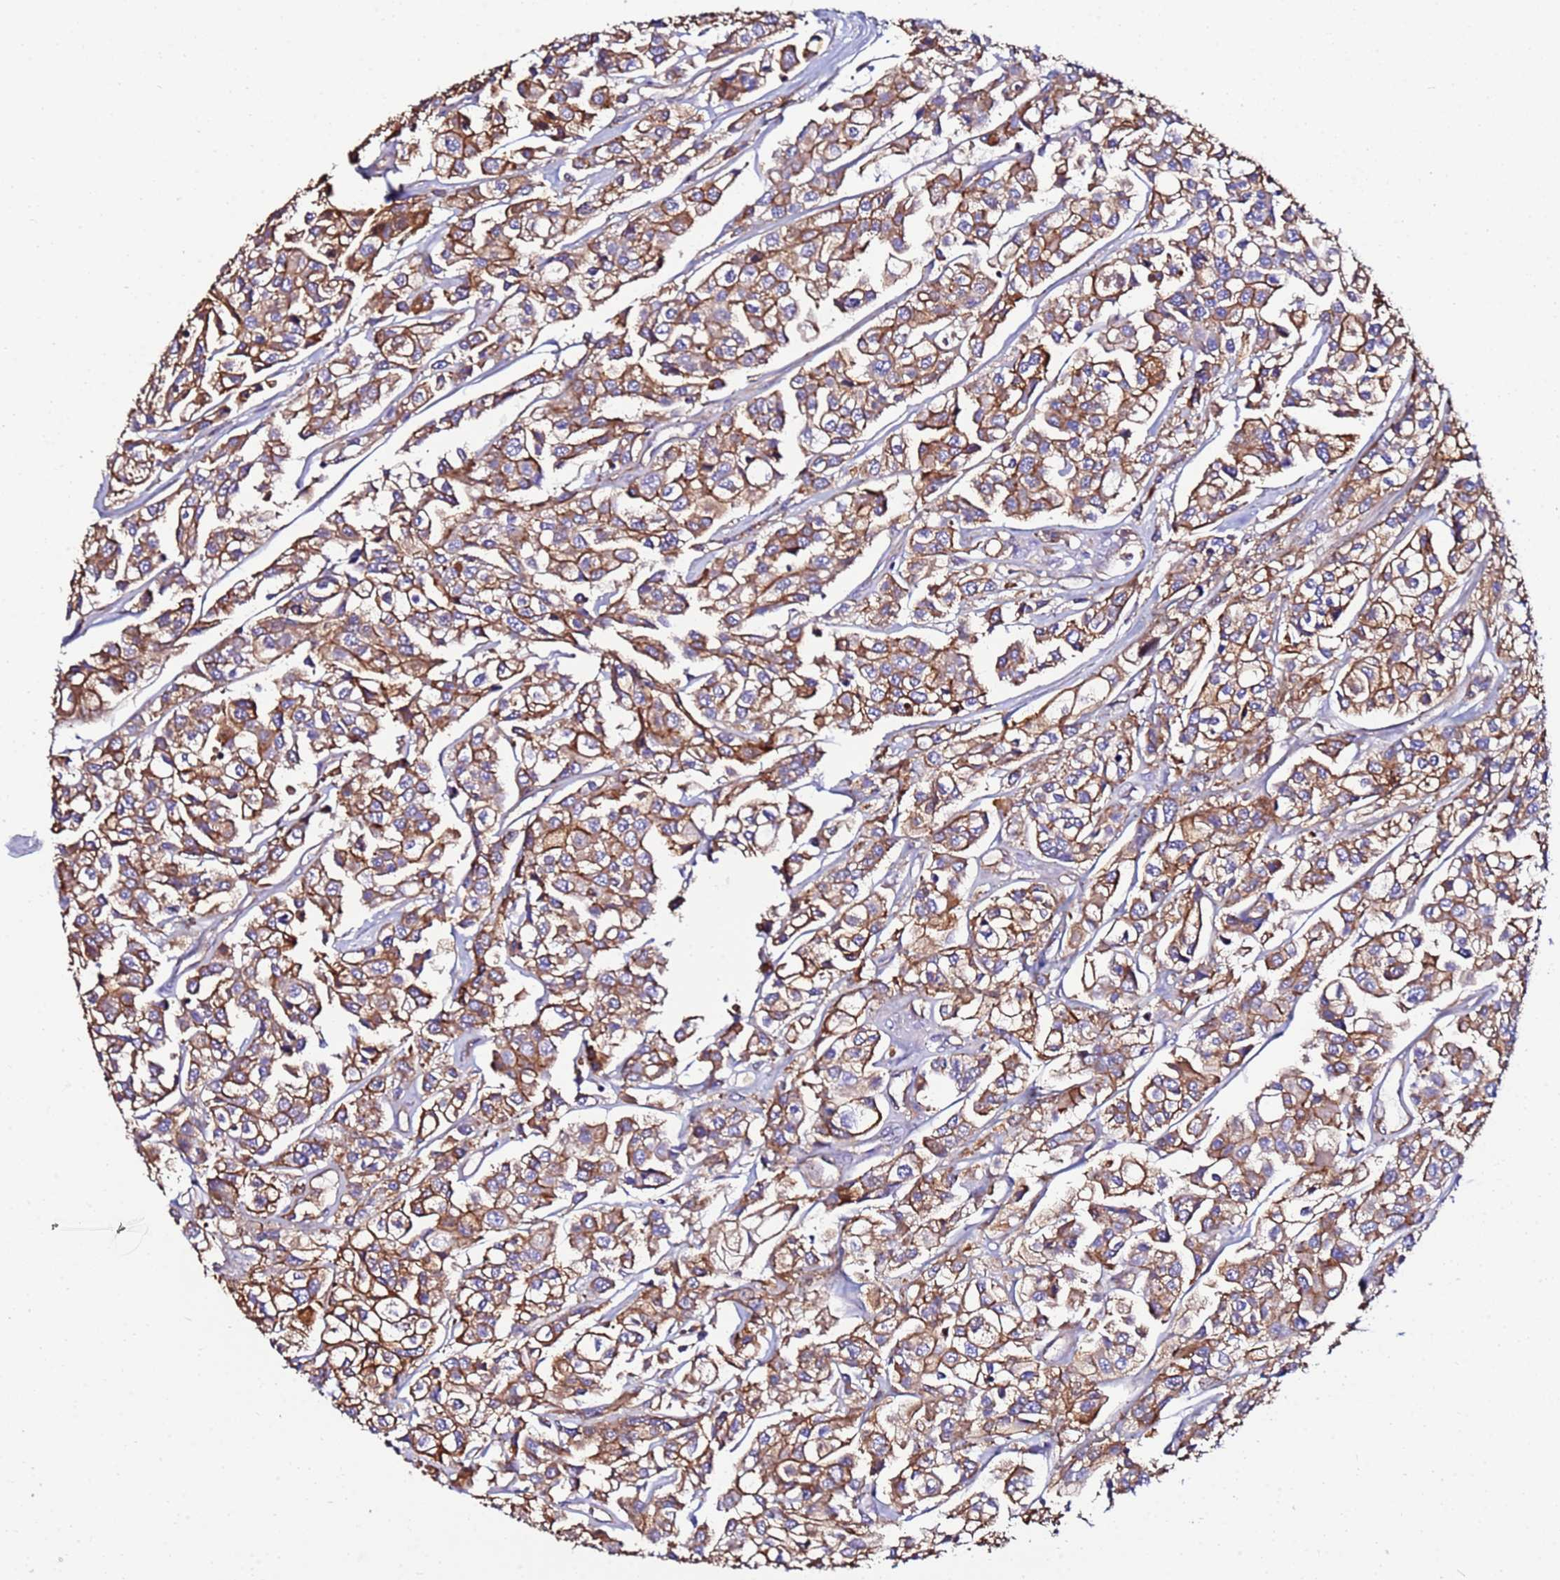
{"staining": {"intensity": "strong", "quantity": ">75%", "location": "cytoplasmic/membranous"}, "tissue": "urothelial cancer", "cell_type": "Tumor cells", "image_type": "cancer", "snomed": [{"axis": "morphology", "description": "Urothelial carcinoma, High grade"}, {"axis": "topography", "description": "Urinary bladder"}], "caption": "DAB immunohistochemical staining of human high-grade urothelial carcinoma shows strong cytoplasmic/membranous protein positivity in approximately >75% of tumor cells.", "gene": "POTEE", "patient": {"sex": "male", "age": 67}}